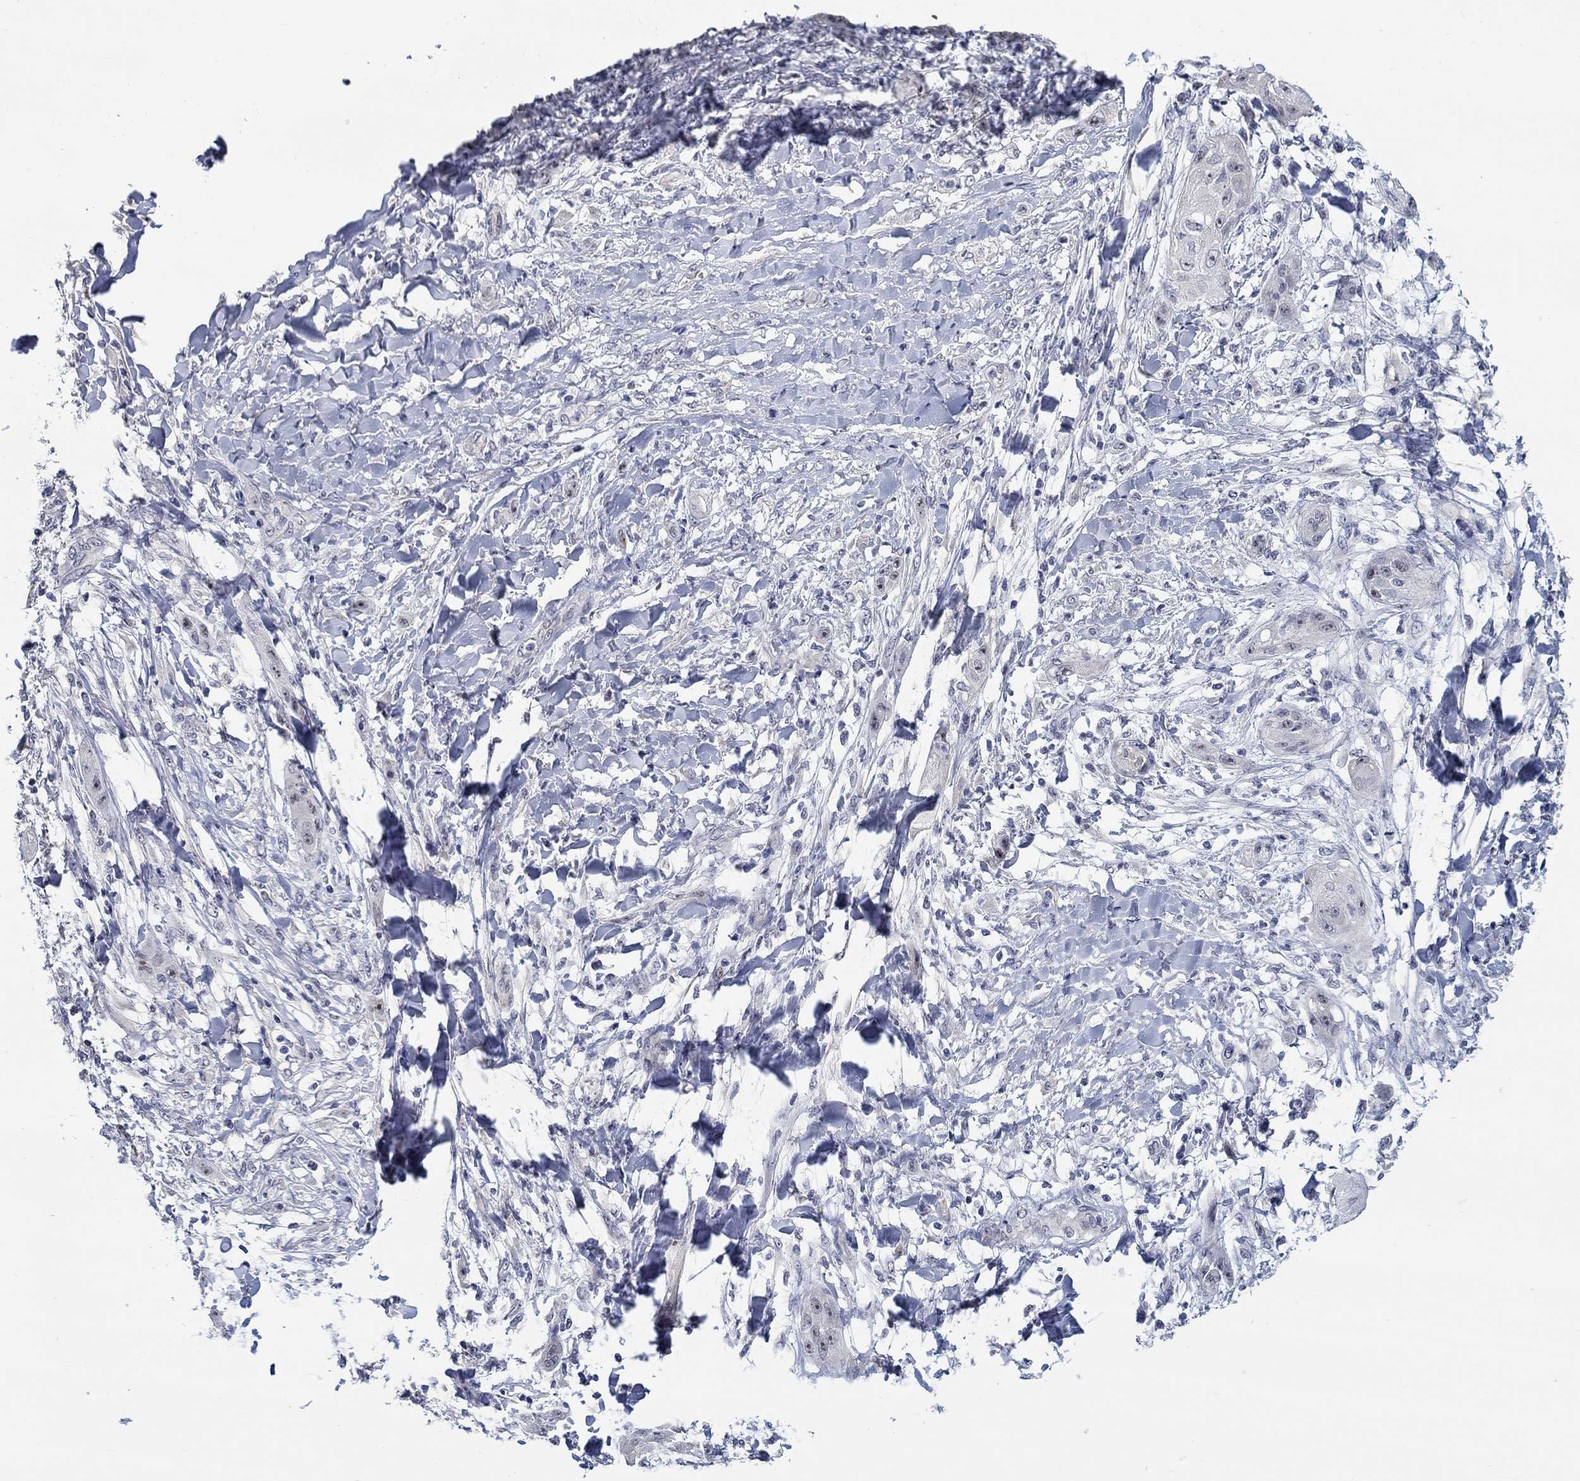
{"staining": {"intensity": "strong", "quantity": "<25%", "location": "nuclear"}, "tissue": "skin cancer", "cell_type": "Tumor cells", "image_type": "cancer", "snomed": [{"axis": "morphology", "description": "Squamous cell carcinoma, NOS"}, {"axis": "topography", "description": "Skin"}], "caption": "This is a histology image of immunohistochemistry staining of squamous cell carcinoma (skin), which shows strong expression in the nuclear of tumor cells.", "gene": "SMIM18", "patient": {"sex": "male", "age": 62}}